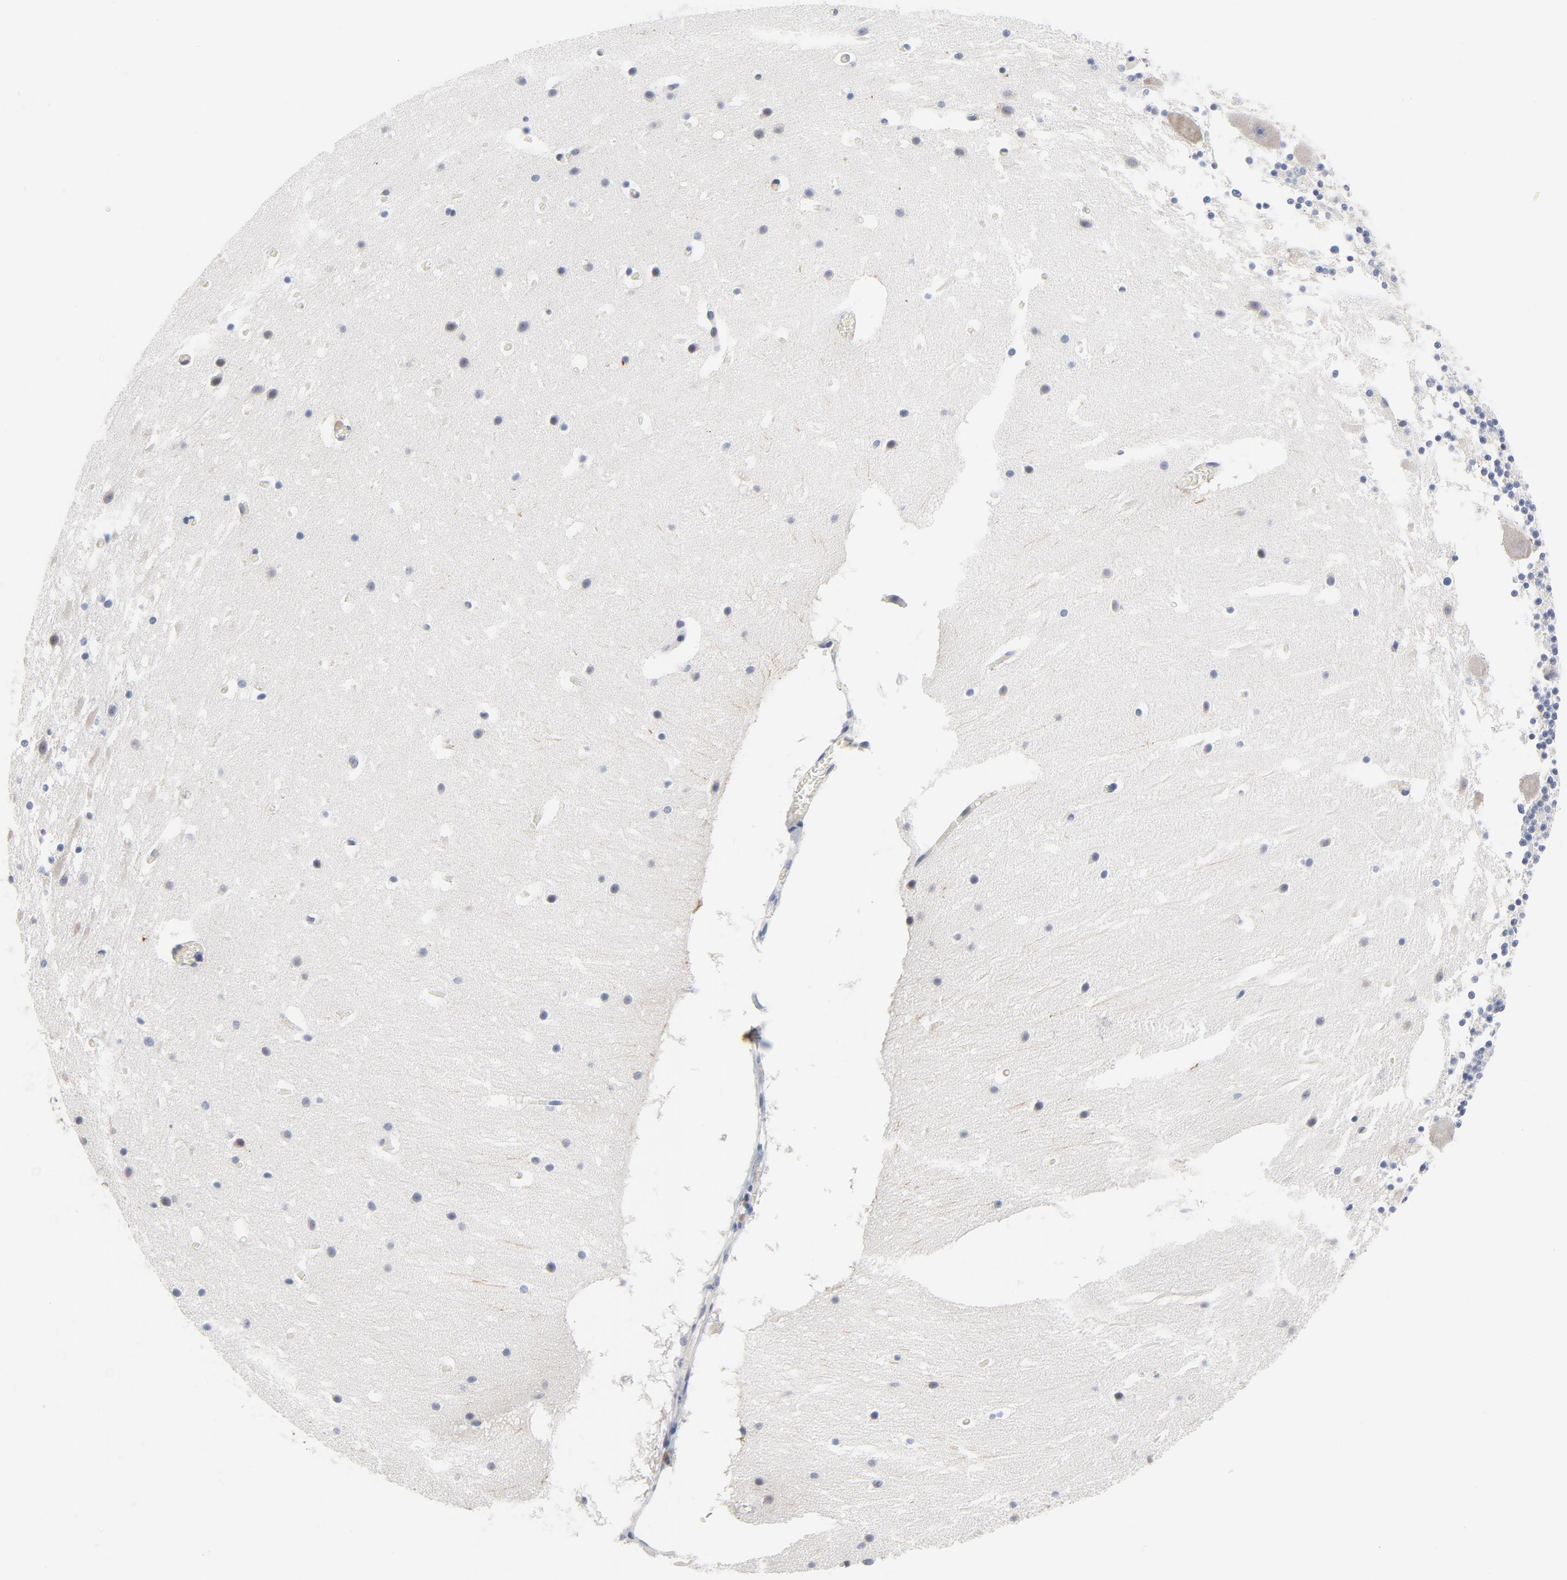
{"staining": {"intensity": "negative", "quantity": "none", "location": "none"}, "tissue": "cerebellum", "cell_type": "Cells in granular layer", "image_type": "normal", "snomed": [{"axis": "morphology", "description": "Normal tissue, NOS"}, {"axis": "topography", "description": "Cerebellum"}], "caption": "Immunohistochemistry micrograph of unremarkable cerebellum: human cerebellum stained with DAB (3,3'-diaminobenzidine) shows no significant protein staining in cells in granular layer. (Stains: DAB (3,3'-diaminobenzidine) immunohistochemistry with hematoxylin counter stain, Microscopy: brightfield microscopy at high magnification).", "gene": "KCNK13", "patient": {"sex": "male", "age": 45}}